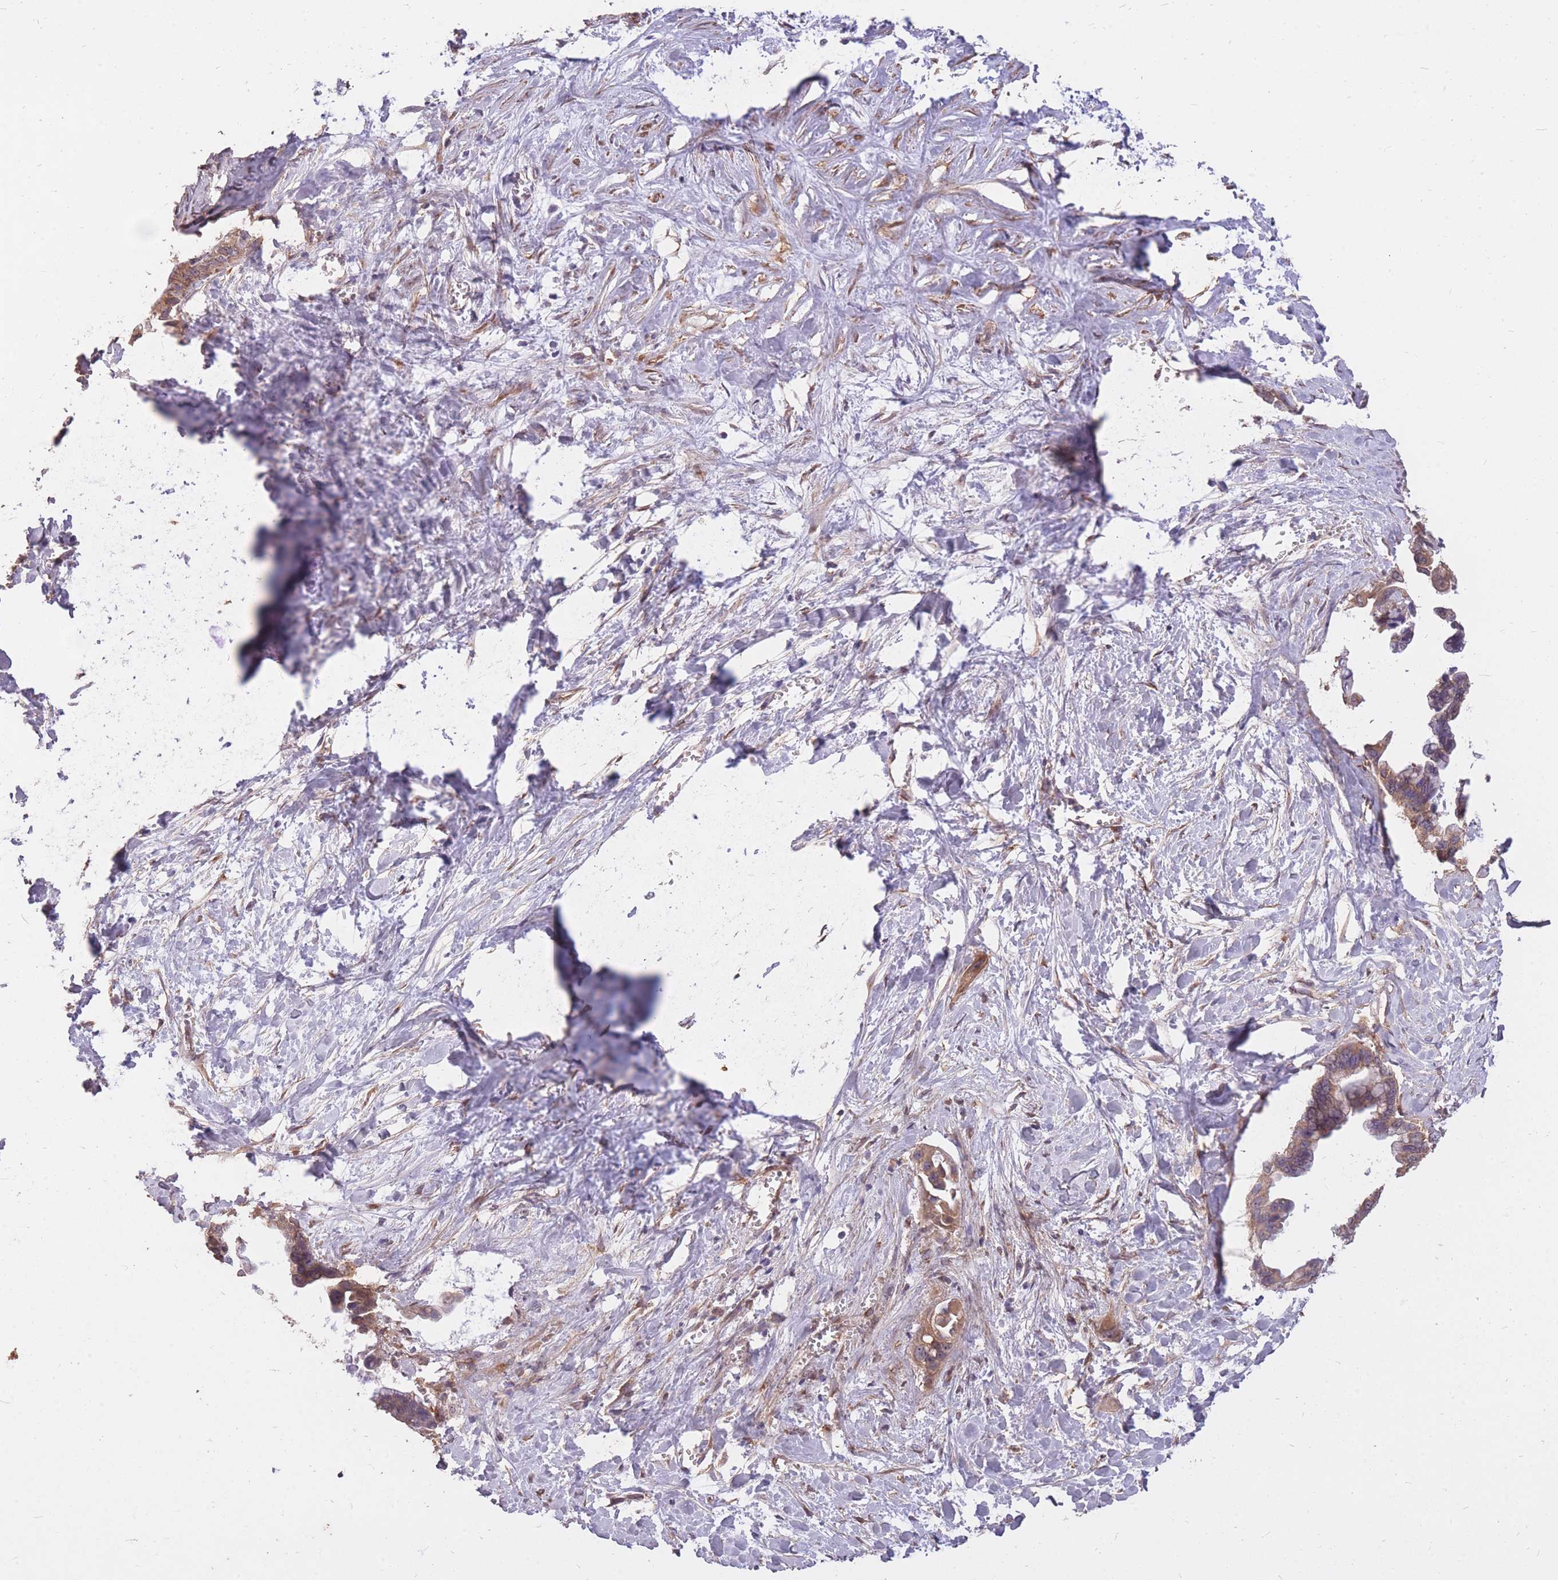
{"staining": {"intensity": "weak", "quantity": ">75%", "location": "cytoplasmic/membranous"}, "tissue": "pancreatic cancer", "cell_type": "Tumor cells", "image_type": "cancer", "snomed": [{"axis": "morphology", "description": "Adenocarcinoma, NOS"}, {"axis": "topography", "description": "Pancreas"}], "caption": "This image exhibits pancreatic cancer stained with immunohistochemistry to label a protein in brown. The cytoplasmic/membranous of tumor cells show weak positivity for the protein. Nuclei are counter-stained blue.", "gene": "DYNC1LI2", "patient": {"sex": "male", "age": 61}}